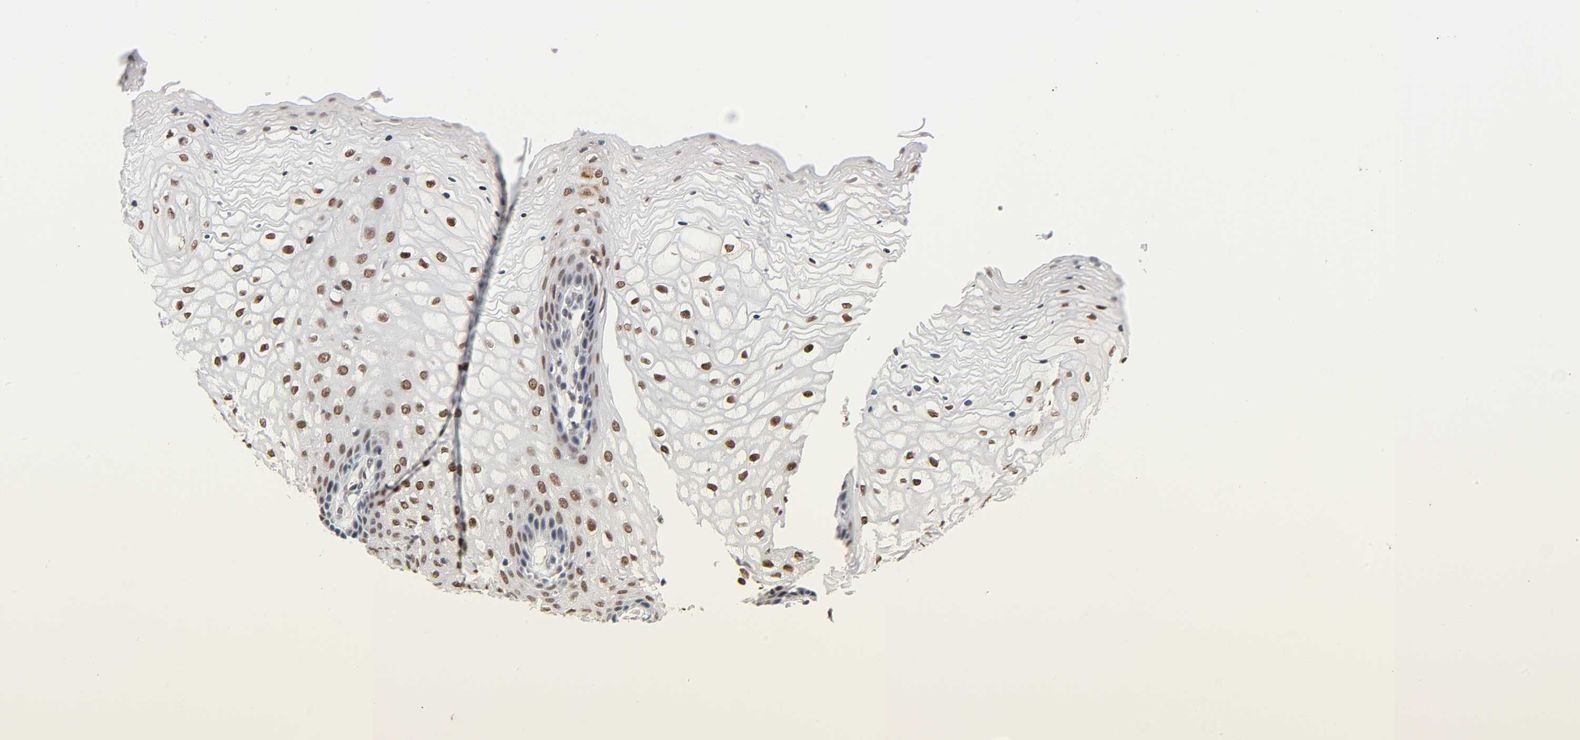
{"staining": {"intensity": "moderate", "quantity": ">75%", "location": "nuclear"}, "tissue": "vagina", "cell_type": "Squamous epithelial cells", "image_type": "normal", "snomed": [{"axis": "morphology", "description": "Normal tissue, NOS"}, {"axis": "topography", "description": "Vagina"}], "caption": "Protein staining of benign vagina demonstrates moderate nuclear positivity in about >75% of squamous epithelial cells. (DAB IHC with brightfield microscopy, high magnification).", "gene": "TRIM33", "patient": {"sex": "female", "age": 34}}